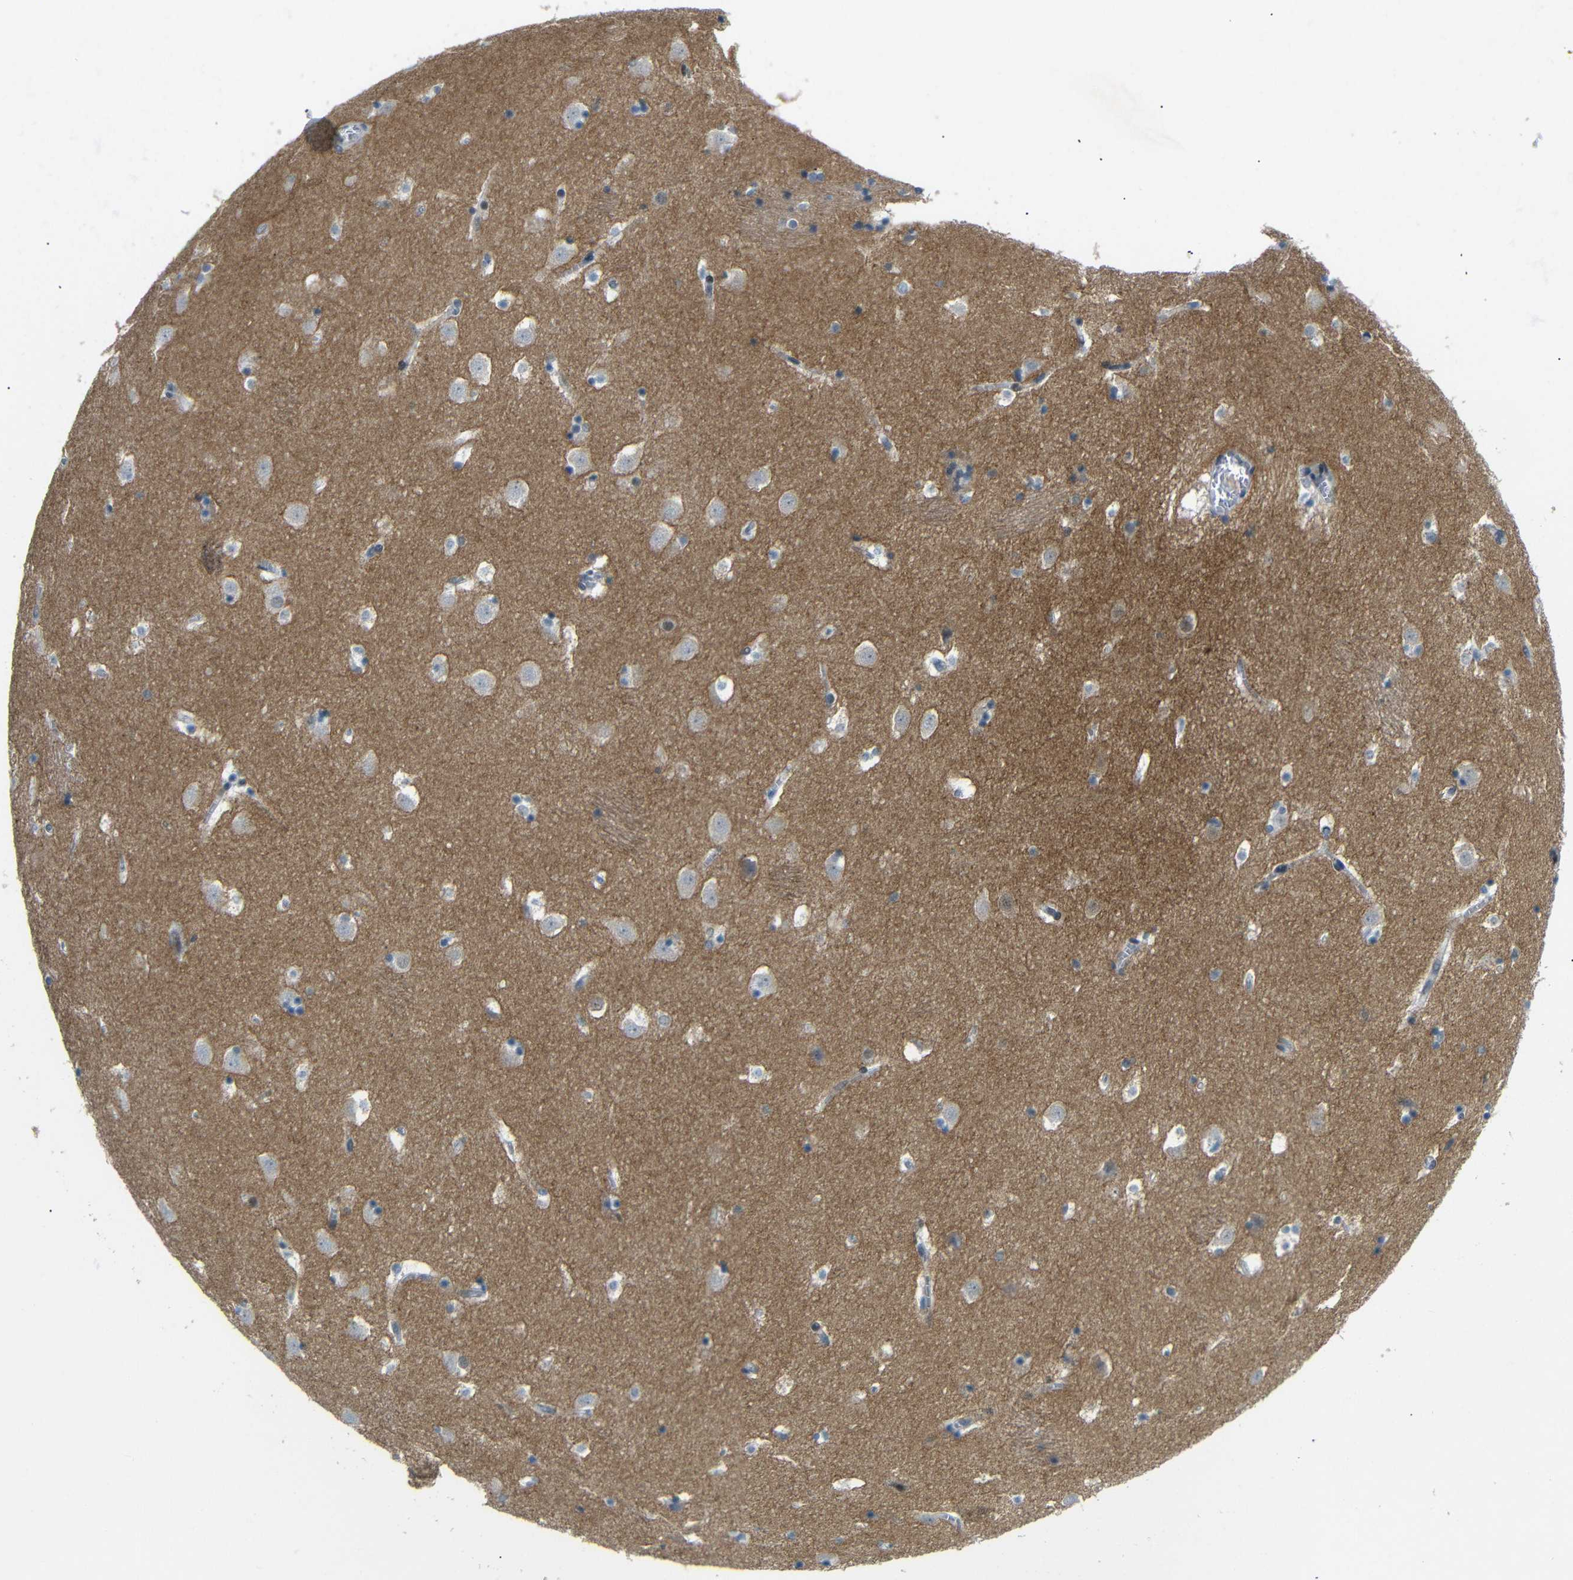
{"staining": {"intensity": "weak", "quantity": ">75%", "location": "cytoplasmic/membranous"}, "tissue": "caudate", "cell_type": "Glial cells", "image_type": "normal", "snomed": [{"axis": "morphology", "description": "Normal tissue, NOS"}, {"axis": "topography", "description": "Lateral ventricle wall"}], "caption": "IHC (DAB) staining of normal human caudate reveals weak cytoplasmic/membranous protein staining in about >75% of glial cells. (brown staining indicates protein expression, while blue staining denotes nuclei).", "gene": "GPR158", "patient": {"sex": "male", "age": 45}}